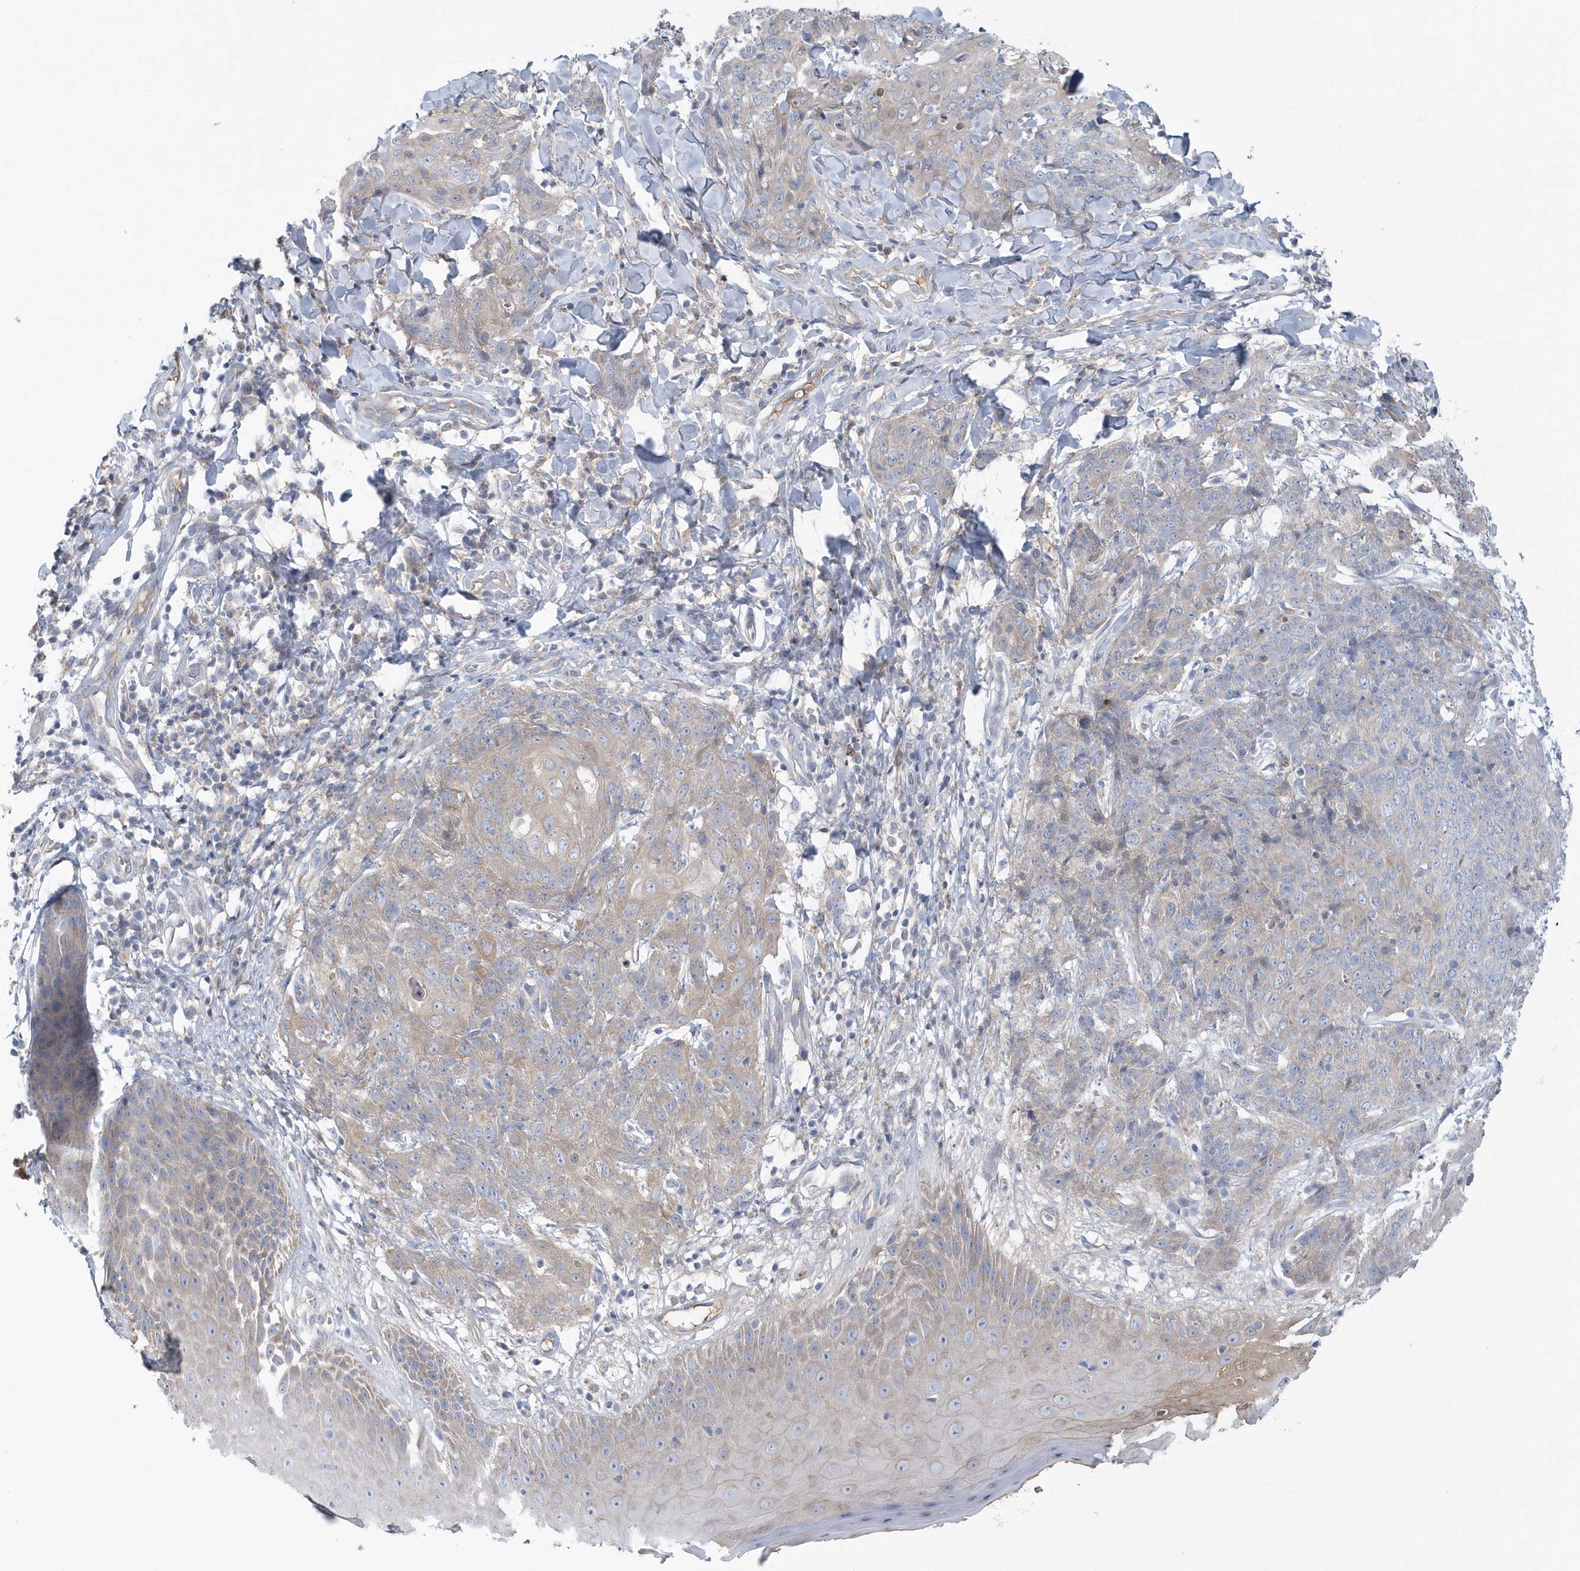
{"staining": {"intensity": "negative", "quantity": "none", "location": "none"}, "tissue": "skin cancer", "cell_type": "Tumor cells", "image_type": "cancer", "snomed": [{"axis": "morphology", "description": "Squamous cell carcinoma, NOS"}, {"axis": "topography", "description": "Skin"}, {"axis": "topography", "description": "Vulva"}], "caption": "Human squamous cell carcinoma (skin) stained for a protein using immunohistochemistry displays no positivity in tumor cells.", "gene": "SPATA18", "patient": {"sex": "female", "age": 85}}